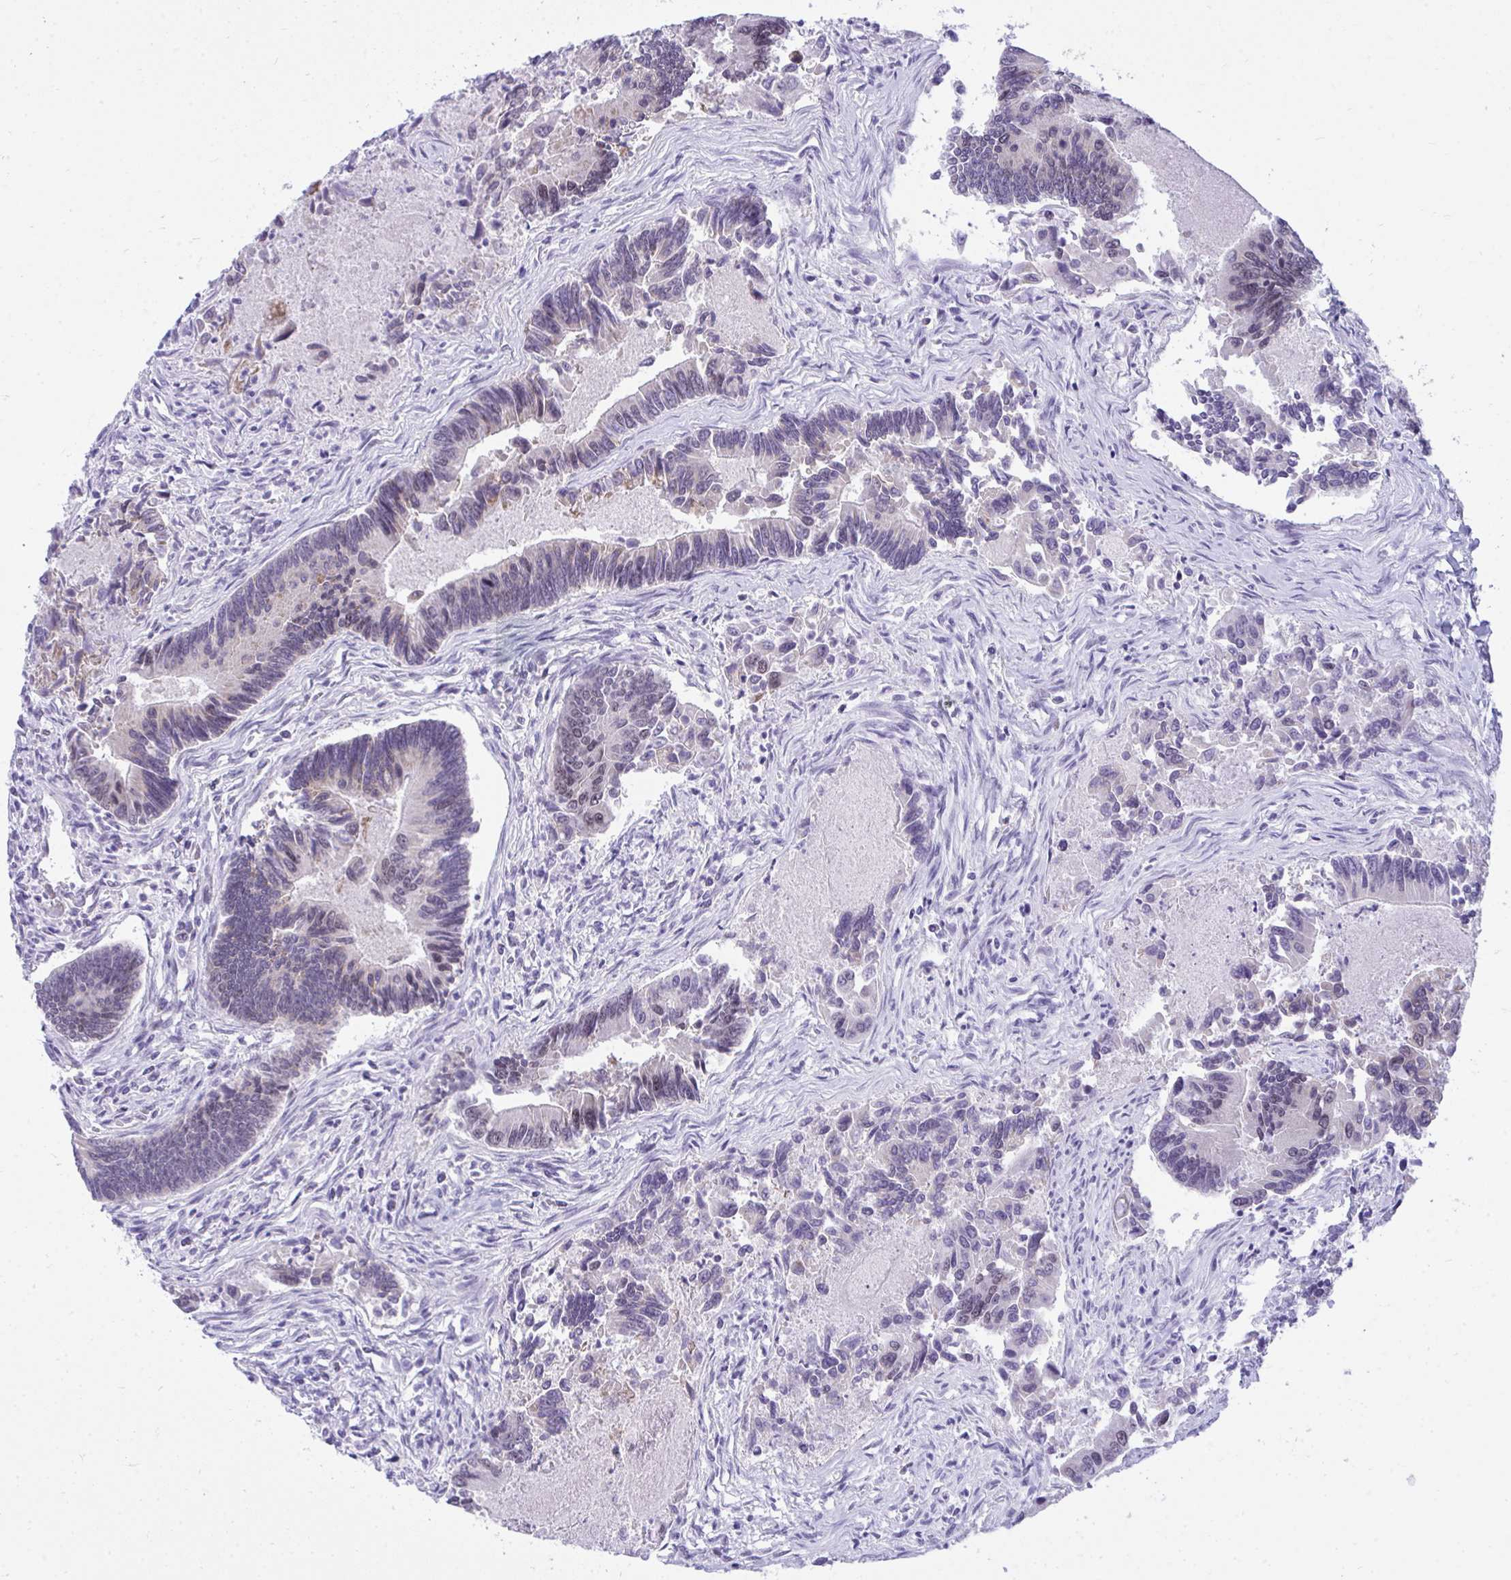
{"staining": {"intensity": "negative", "quantity": "none", "location": "none"}, "tissue": "colorectal cancer", "cell_type": "Tumor cells", "image_type": "cancer", "snomed": [{"axis": "morphology", "description": "Adenocarcinoma, NOS"}, {"axis": "topography", "description": "Colon"}], "caption": "Image shows no significant protein staining in tumor cells of colorectal cancer. Brightfield microscopy of IHC stained with DAB (3,3'-diaminobenzidine) (brown) and hematoxylin (blue), captured at high magnification.", "gene": "TEAD4", "patient": {"sex": "female", "age": 67}}